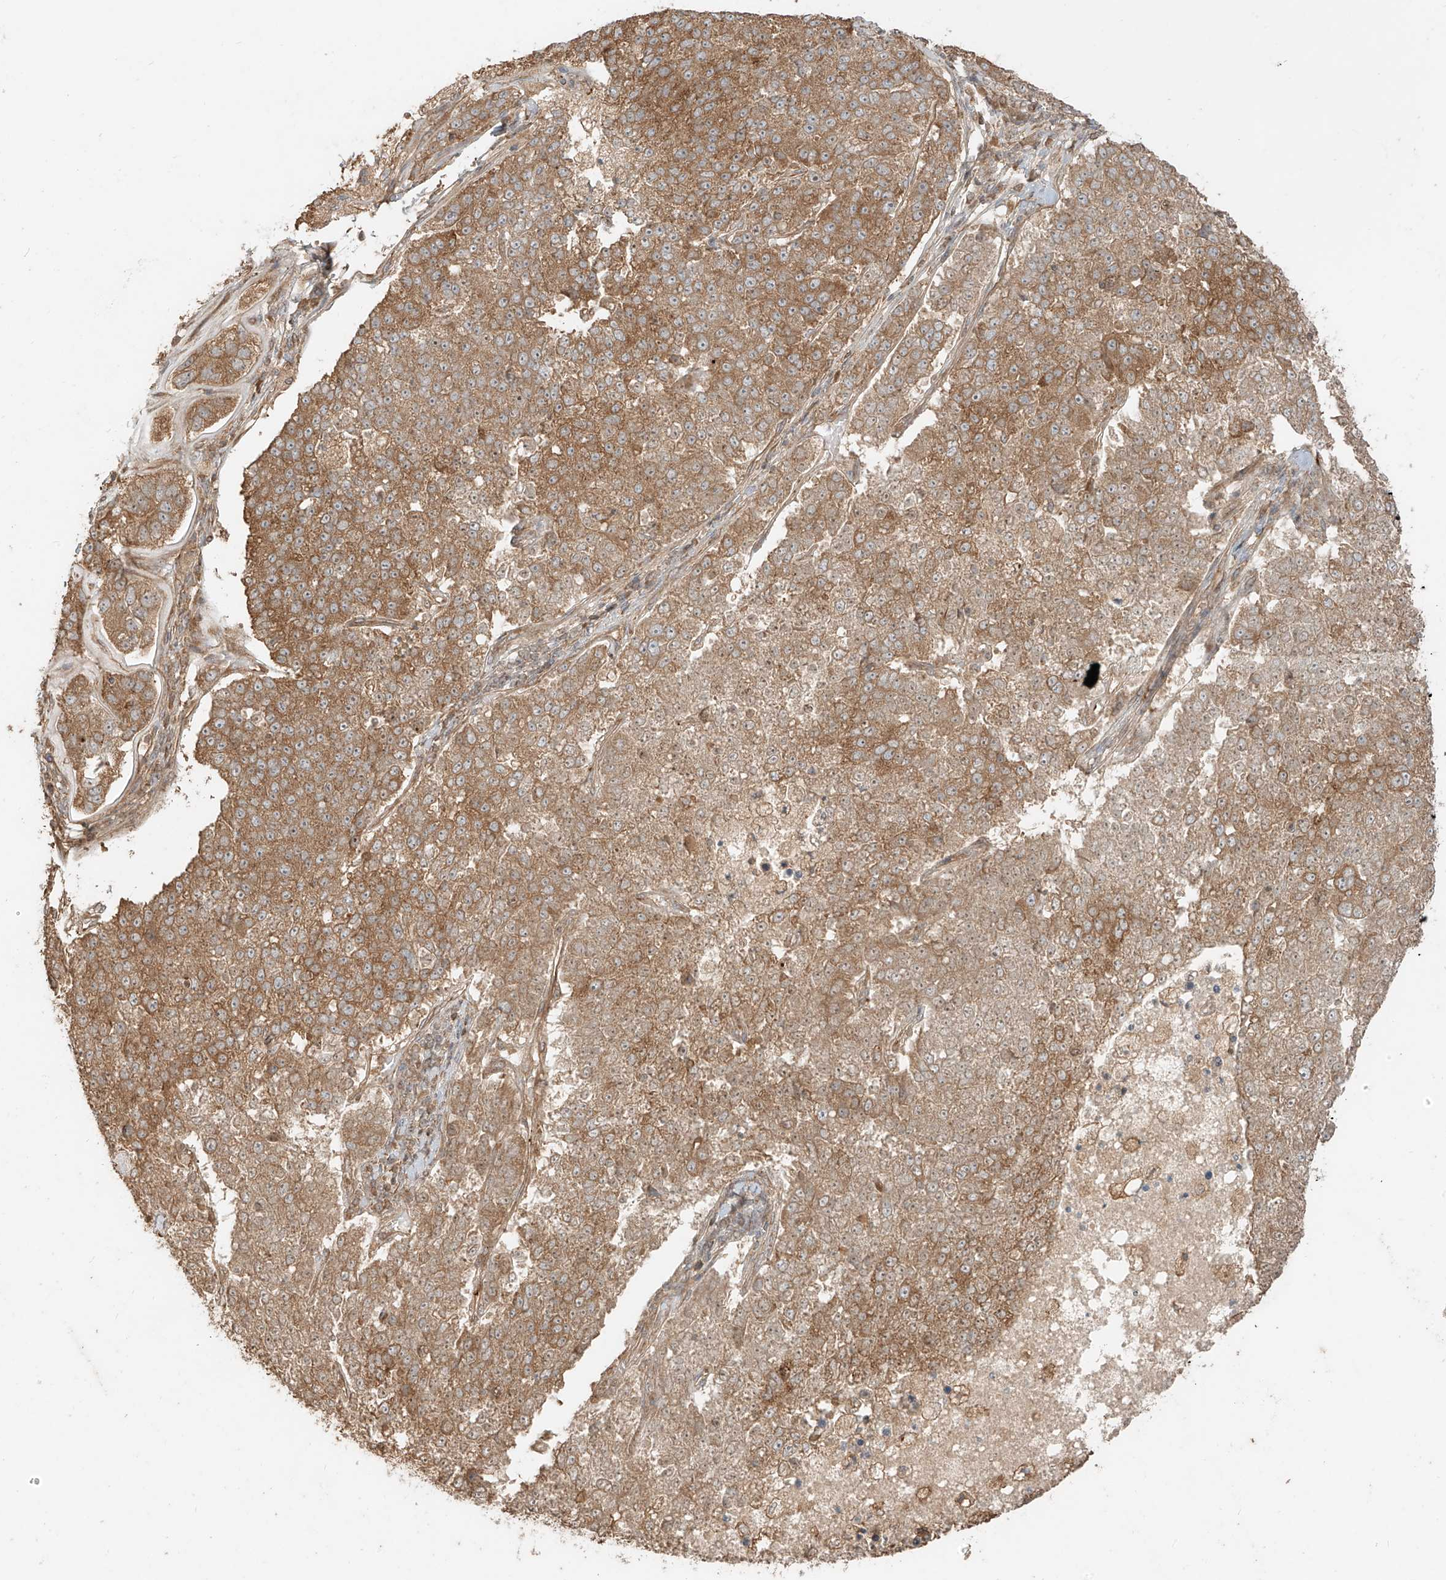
{"staining": {"intensity": "moderate", "quantity": ">75%", "location": "cytoplasmic/membranous"}, "tissue": "pancreatic cancer", "cell_type": "Tumor cells", "image_type": "cancer", "snomed": [{"axis": "morphology", "description": "Adenocarcinoma, NOS"}, {"axis": "topography", "description": "Pancreas"}], "caption": "The immunohistochemical stain labels moderate cytoplasmic/membranous staining in tumor cells of adenocarcinoma (pancreatic) tissue.", "gene": "ANKZF1", "patient": {"sex": "female", "age": 61}}